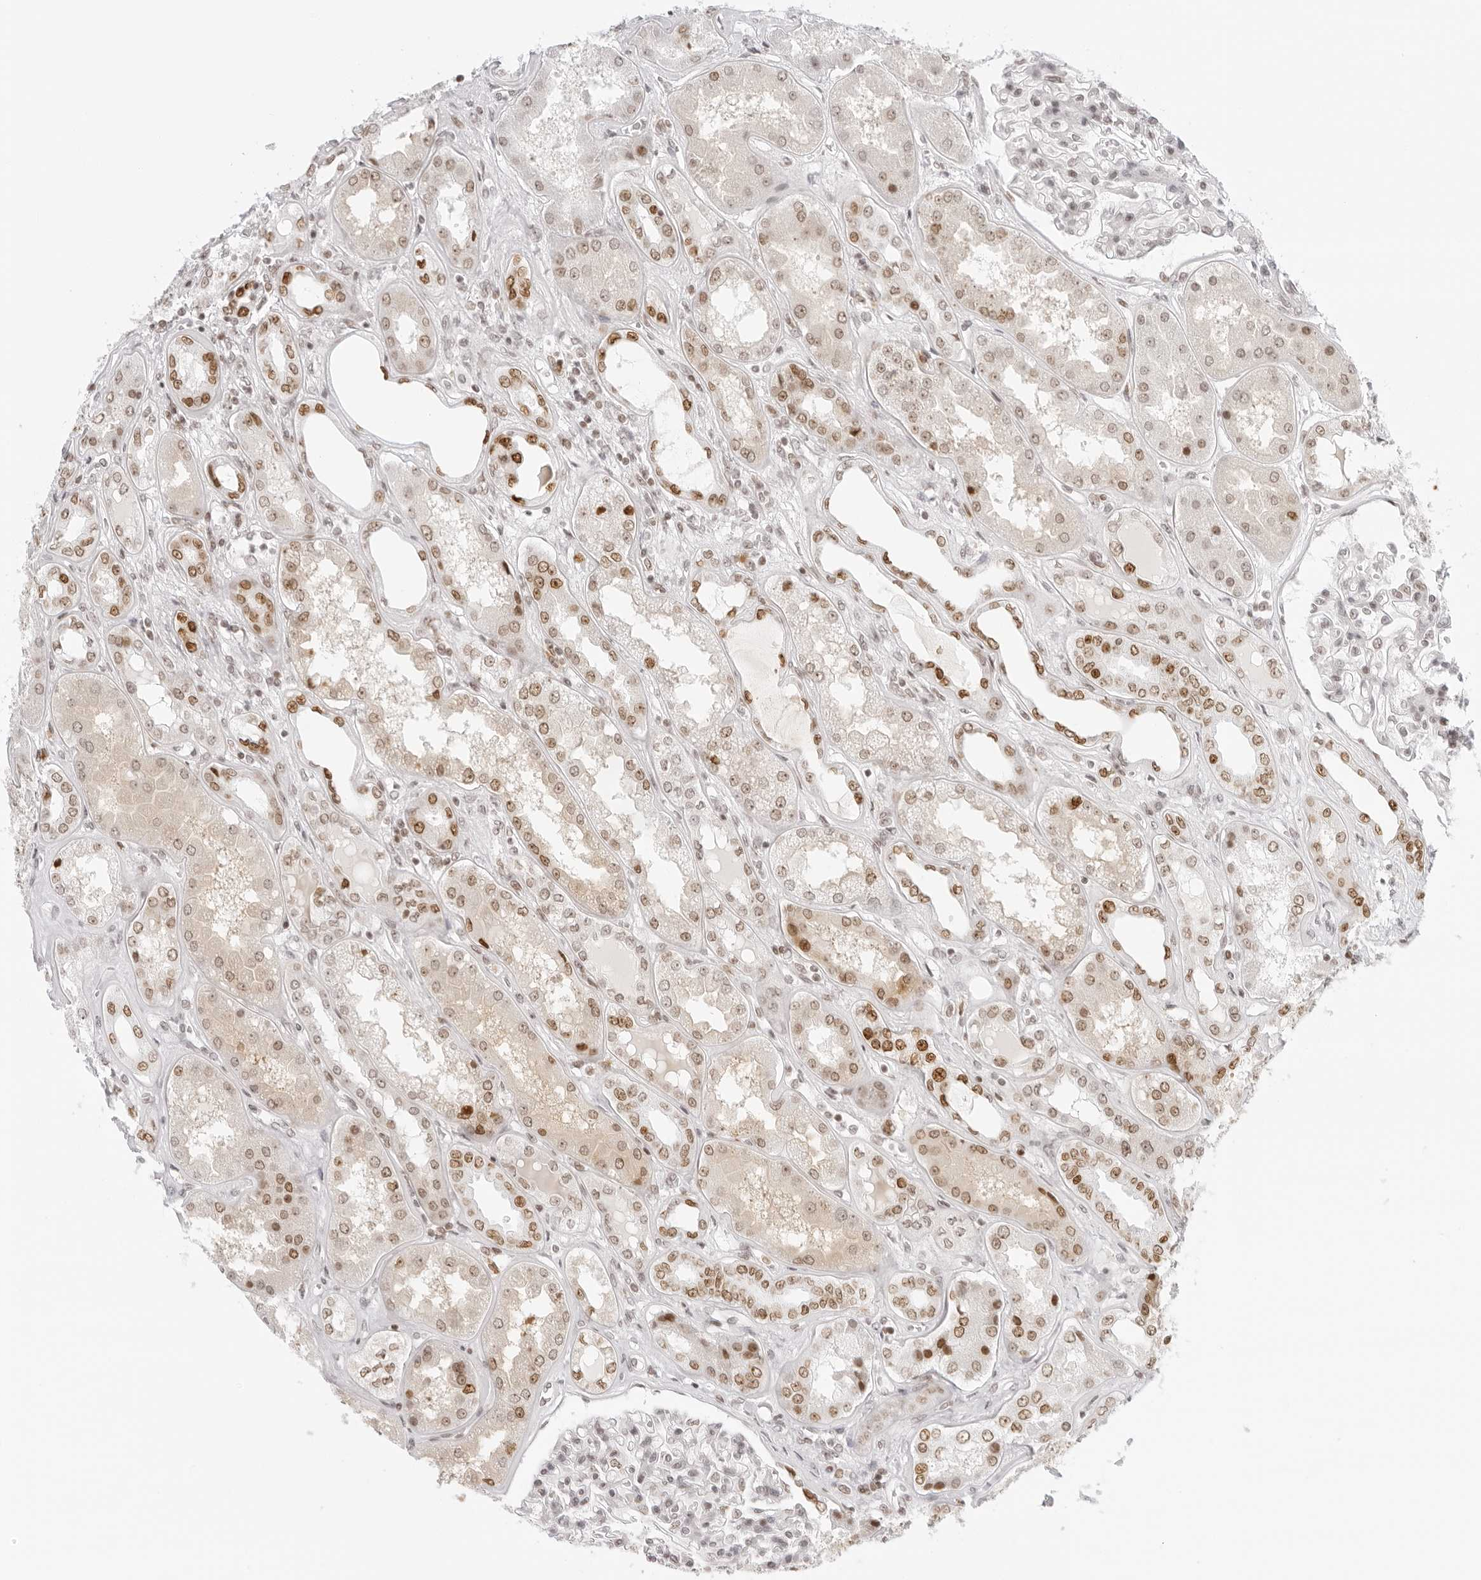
{"staining": {"intensity": "weak", "quantity": "25%-75%", "location": "nuclear"}, "tissue": "kidney", "cell_type": "Cells in glomeruli", "image_type": "normal", "snomed": [{"axis": "morphology", "description": "Normal tissue, NOS"}, {"axis": "topography", "description": "Kidney"}], "caption": "Immunohistochemistry histopathology image of normal kidney: kidney stained using immunohistochemistry shows low levels of weak protein expression localized specifically in the nuclear of cells in glomeruli, appearing as a nuclear brown color.", "gene": "RCC1", "patient": {"sex": "female", "age": 56}}